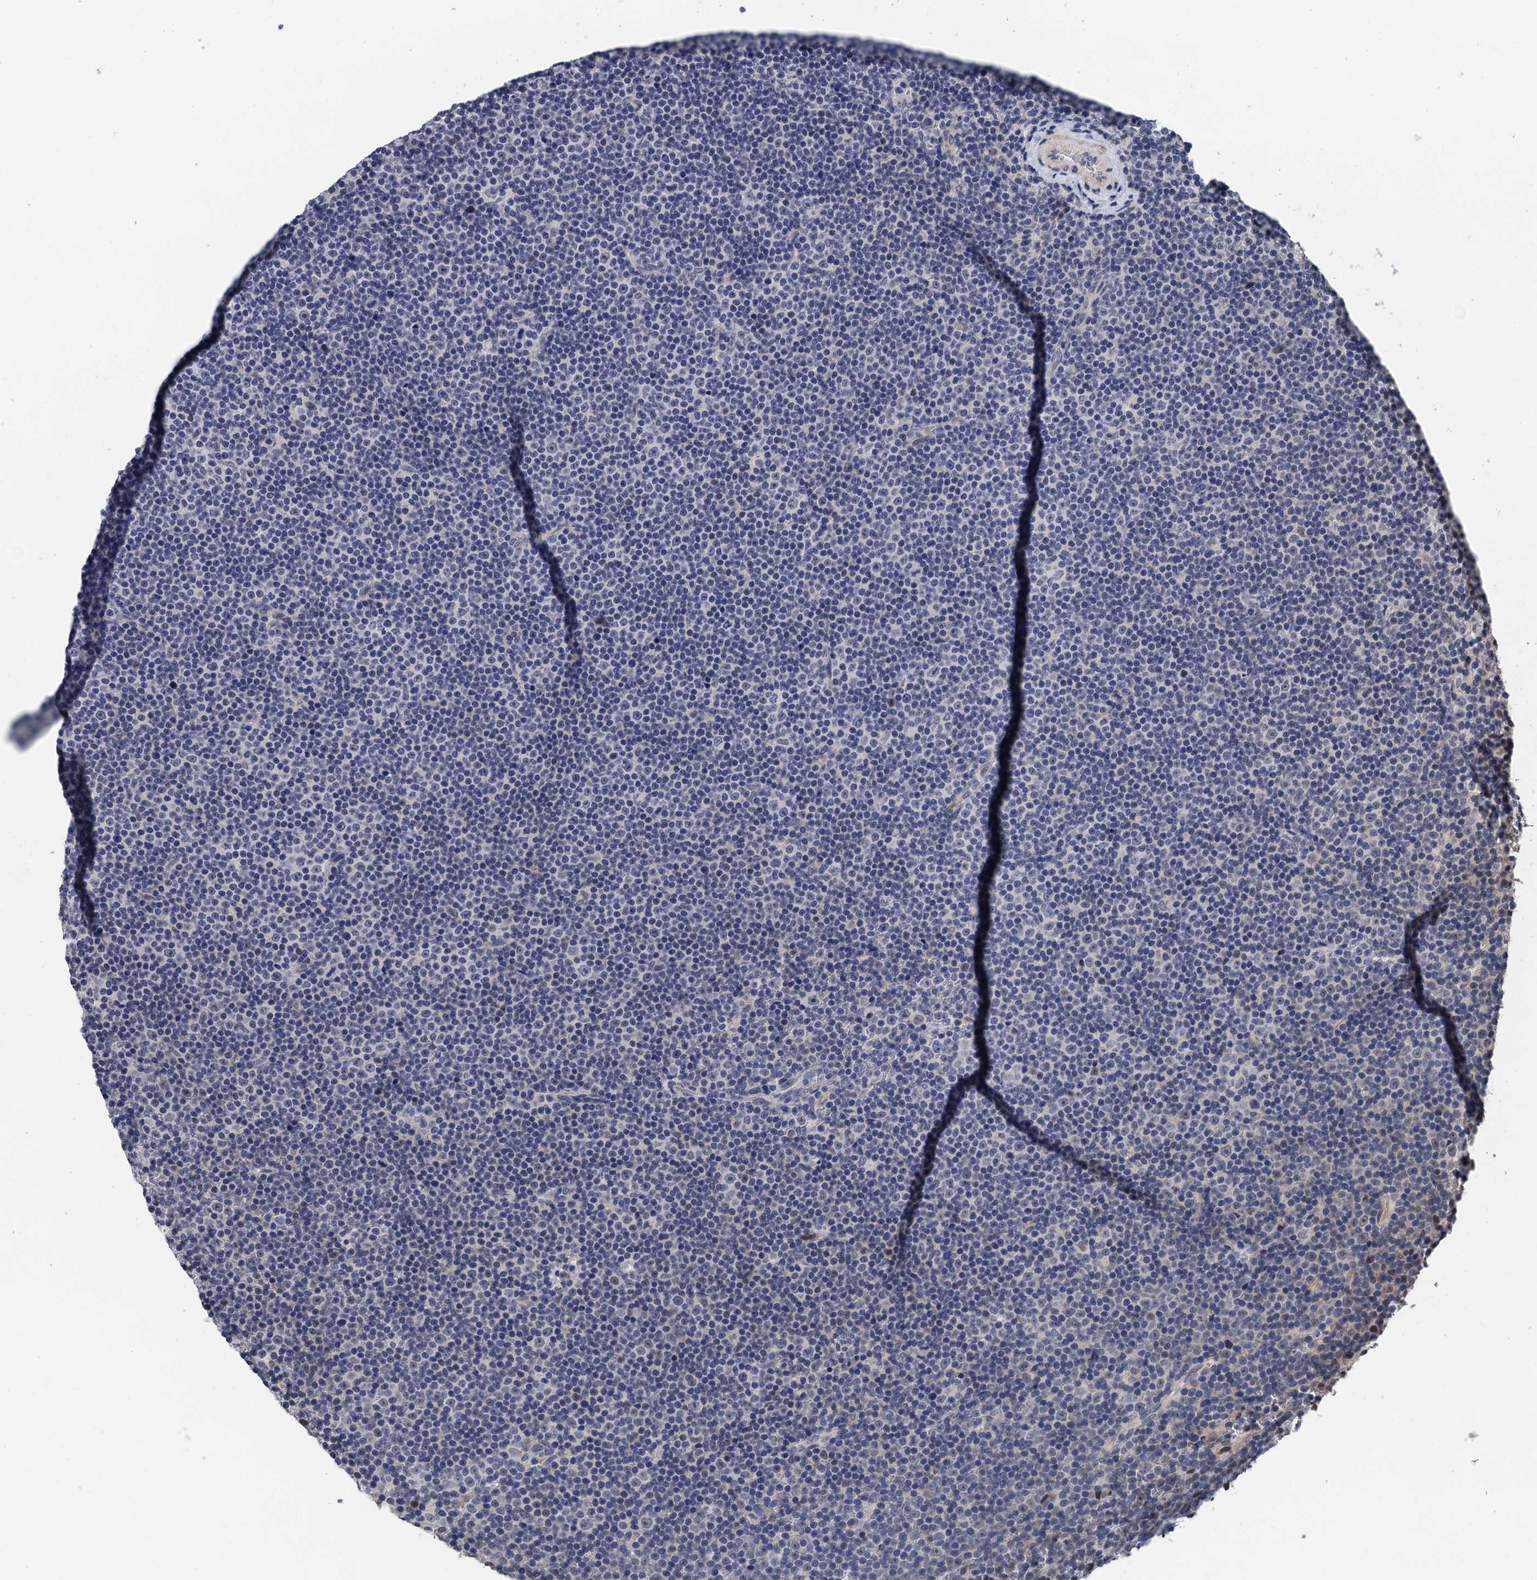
{"staining": {"intensity": "negative", "quantity": "none", "location": "none"}, "tissue": "lymphoma", "cell_type": "Tumor cells", "image_type": "cancer", "snomed": [{"axis": "morphology", "description": "Malignant lymphoma, non-Hodgkin's type, Low grade"}, {"axis": "topography", "description": "Lymph node"}], "caption": "The immunohistochemistry photomicrograph has no significant expression in tumor cells of low-grade malignant lymphoma, non-Hodgkin's type tissue.", "gene": "ART5", "patient": {"sex": "female", "age": 67}}